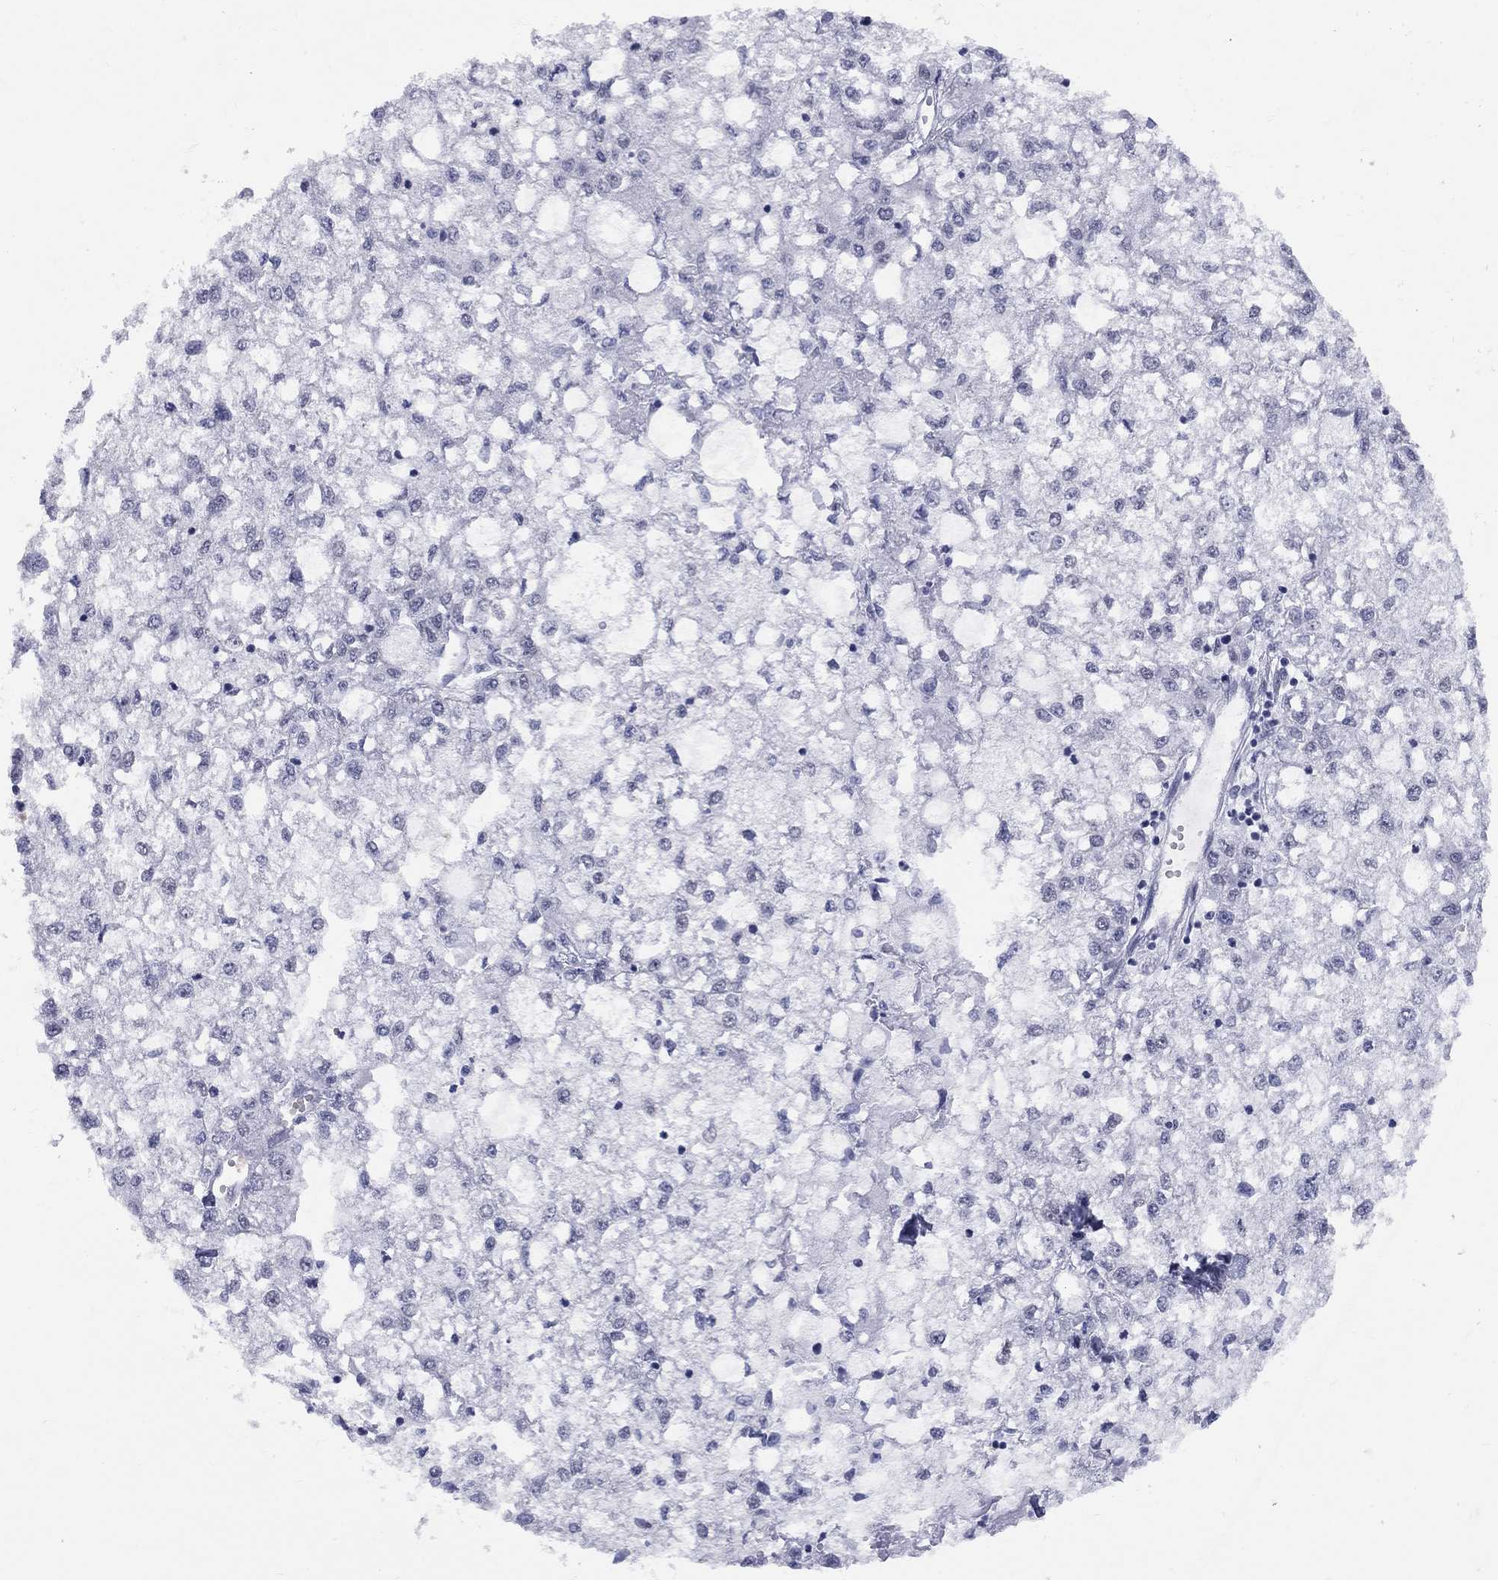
{"staining": {"intensity": "negative", "quantity": "none", "location": "none"}, "tissue": "liver cancer", "cell_type": "Tumor cells", "image_type": "cancer", "snomed": [{"axis": "morphology", "description": "Carcinoma, Hepatocellular, NOS"}, {"axis": "topography", "description": "Liver"}], "caption": "A histopathology image of liver cancer stained for a protein reveals no brown staining in tumor cells.", "gene": "DMTN", "patient": {"sex": "male", "age": 40}}